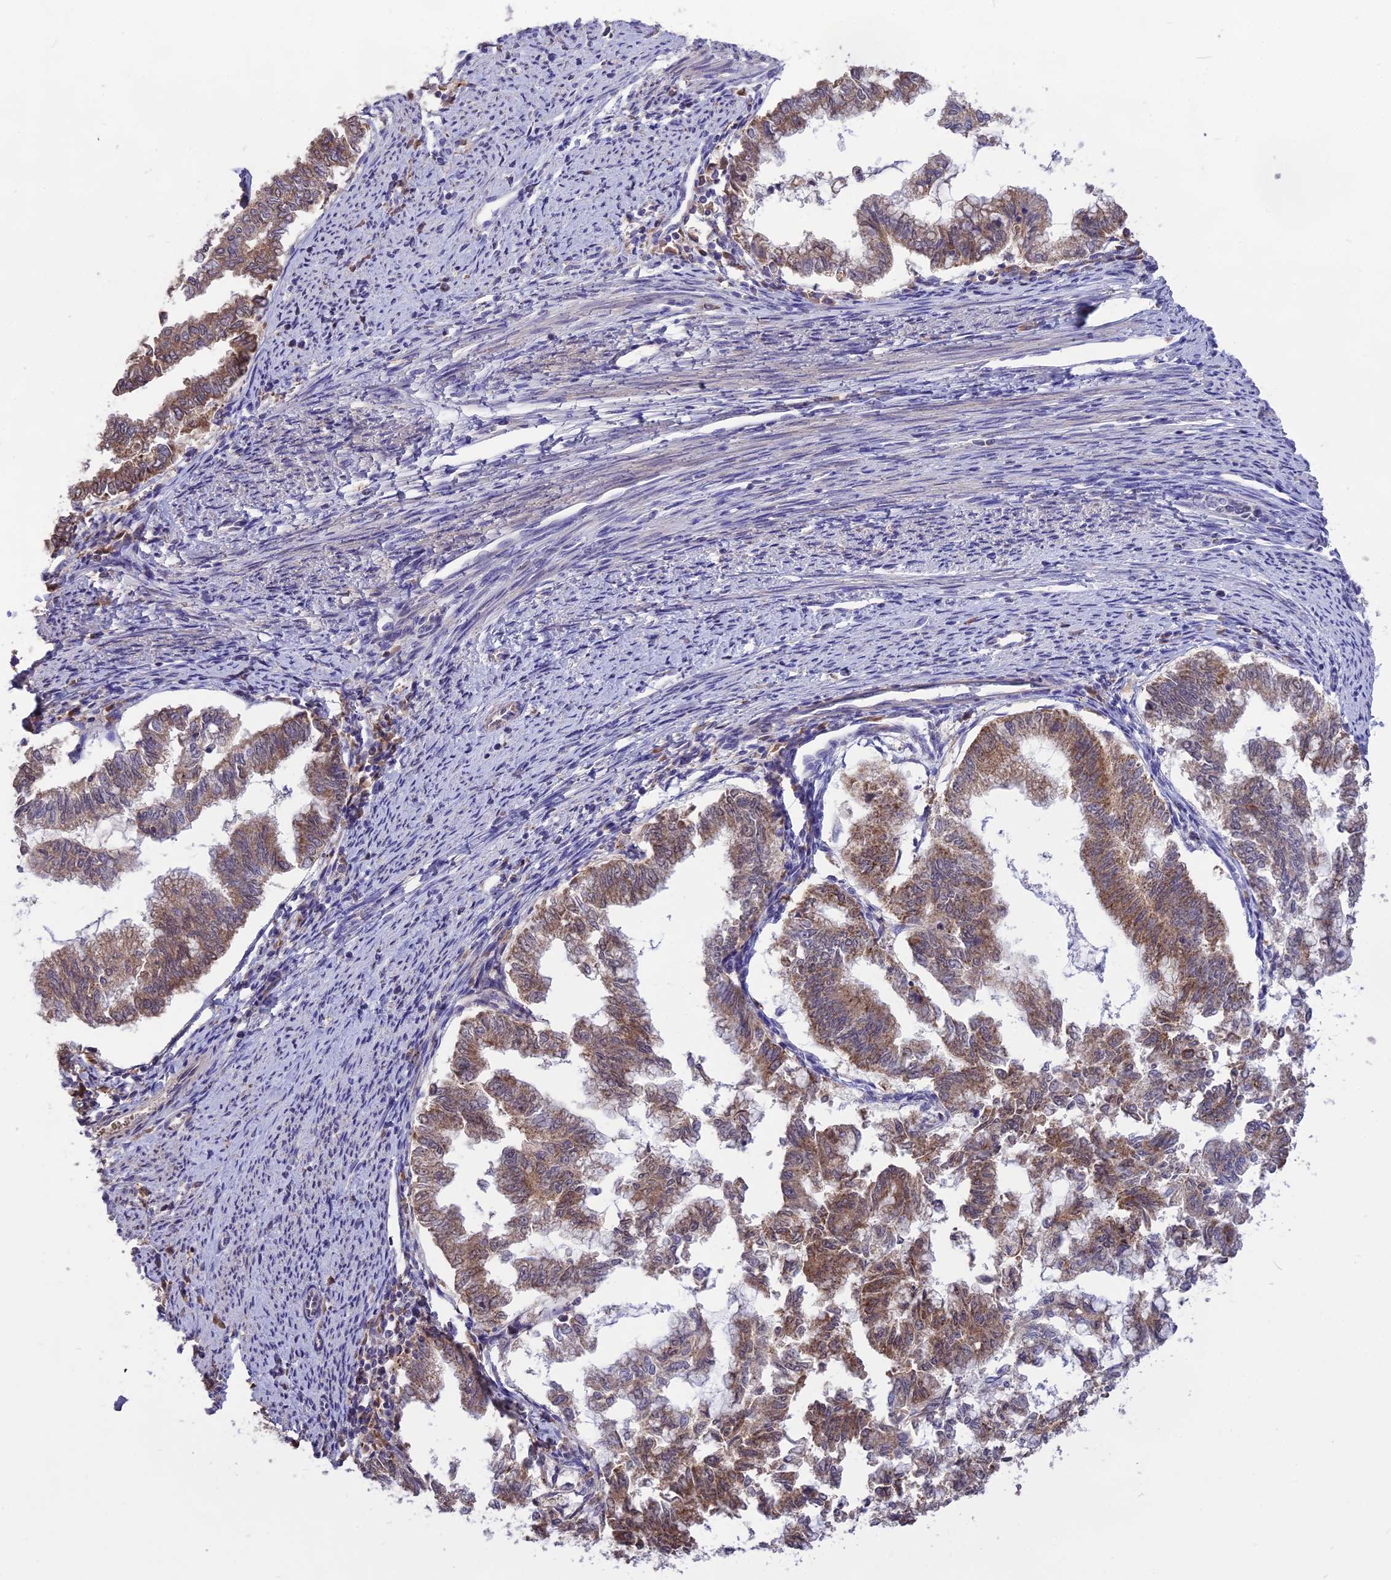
{"staining": {"intensity": "moderate", "quantity": "25%-75%", "location": "cytoplasmic/membranous"}, "tissue": "endometrial cancer", "cell_type": "Tumor cells", "image_type": "cancer", "snomed": [{"axis": "morphology", "description": "Adenocarcinoma, NOS"}, {"axis": "topography", "description": "Endometrium"}], "caption": "Tumor cells reveal moderate cytoplasmic/membranous staining in about 25%-75% of cells in endometrial adenocarcinoma. (DAB IHC with brightfield microscopy, high magnification).", "gene": "NUDT8", "patient": {"sex": "female", "age": 79}}